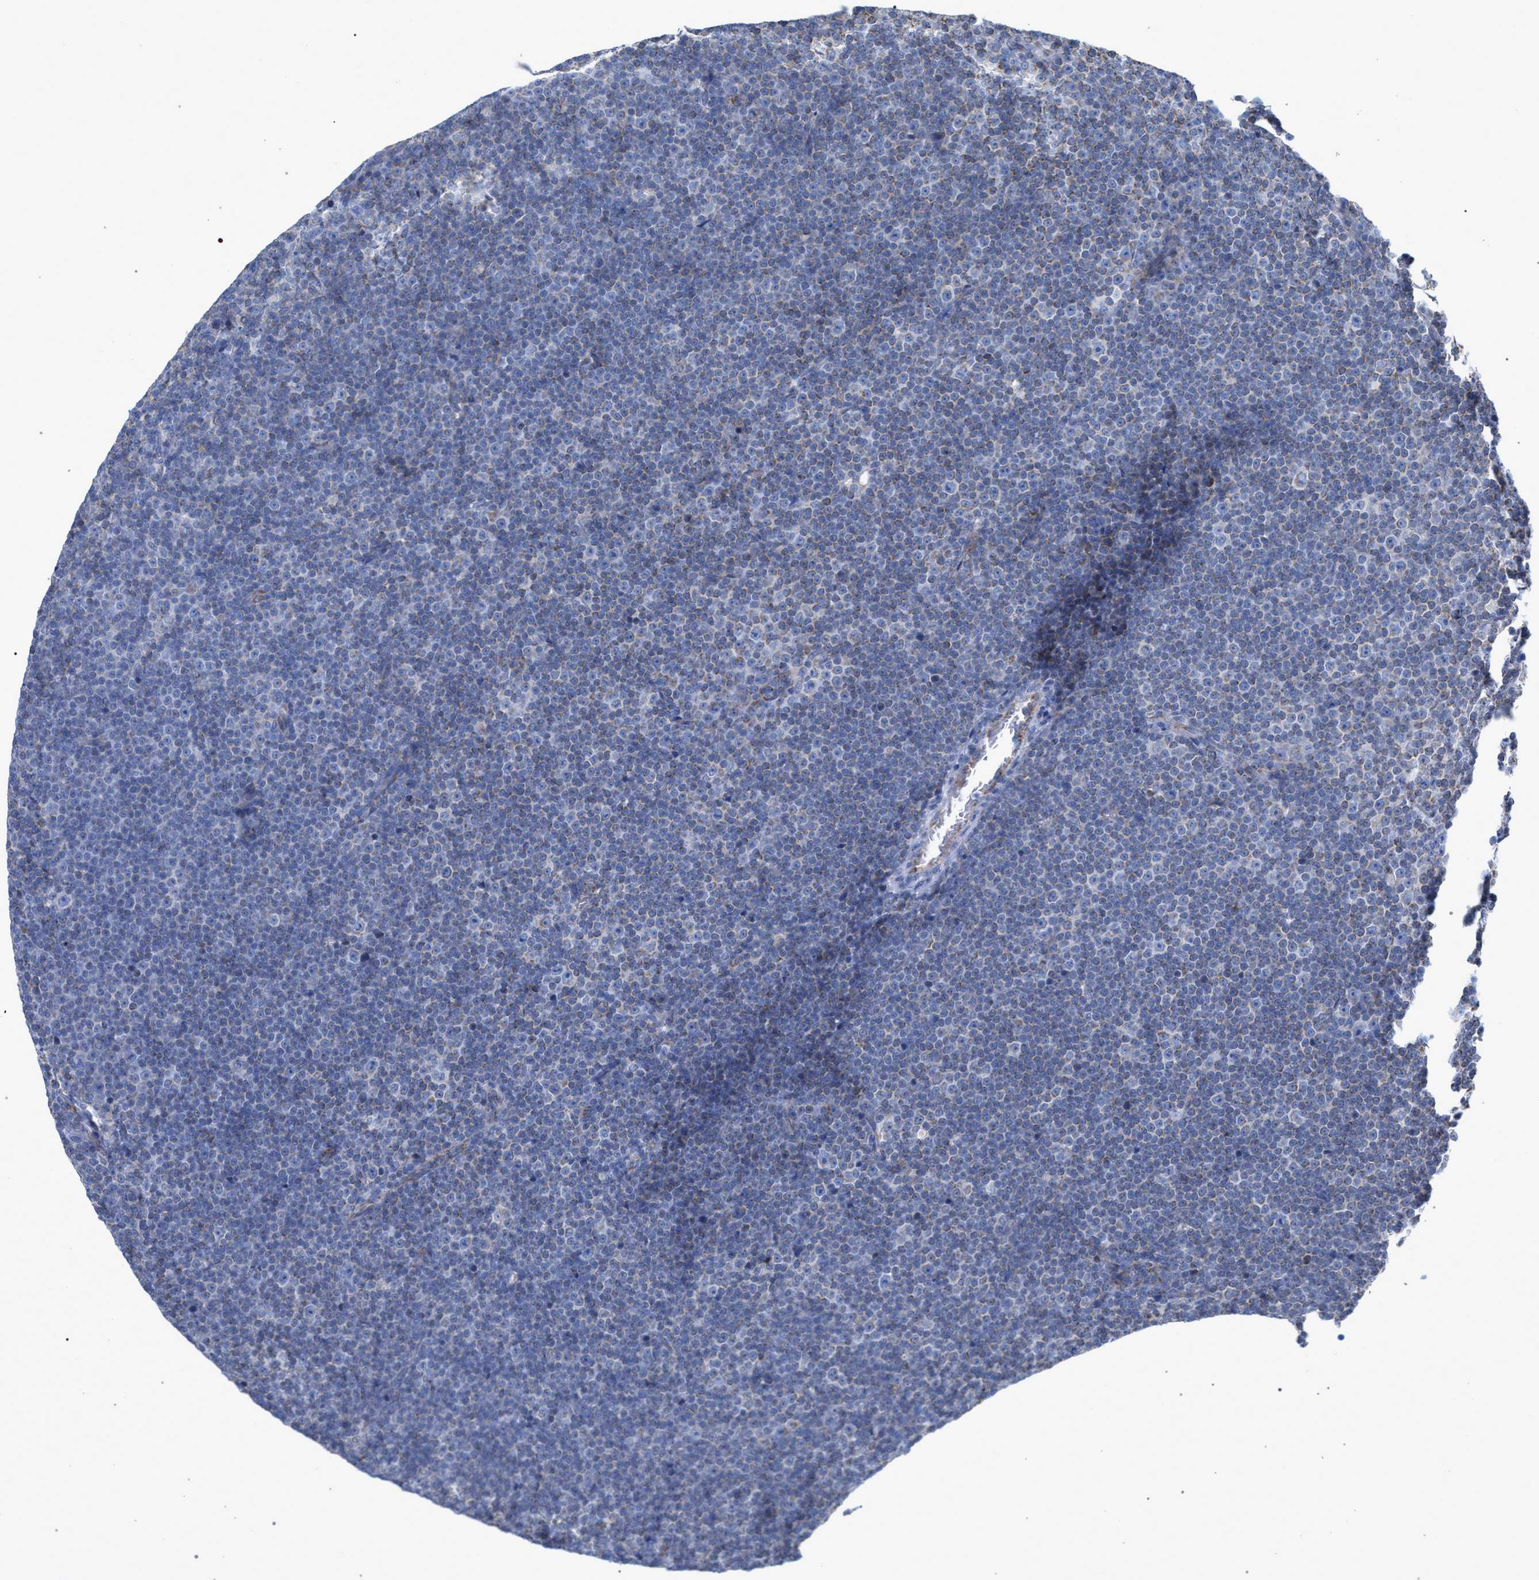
{"staining": {"intensity": "weak", "quantity": "<25%", "location": "cytoplasmic/membranous"}, "tissue": "lymphoma", "cell_type": "Tumor cells", "image_type": "cancer", "snomed": [{"axis": "morphology", "description": "Malignant lymphoma, non-Hodgkin's type, Low grade"}, {"axis": "topography", "description": "Lymph node"}], "caption": "Immunohistochemistry (IHC) micrograph of neoplastic tissue: lymphoma stained with DAB (3,3'-diaminobenzidine) reveals no significant protein positivity in tumor cells.", "gene": "ECI2", "patient": {"sex": "female", "age": 67}}